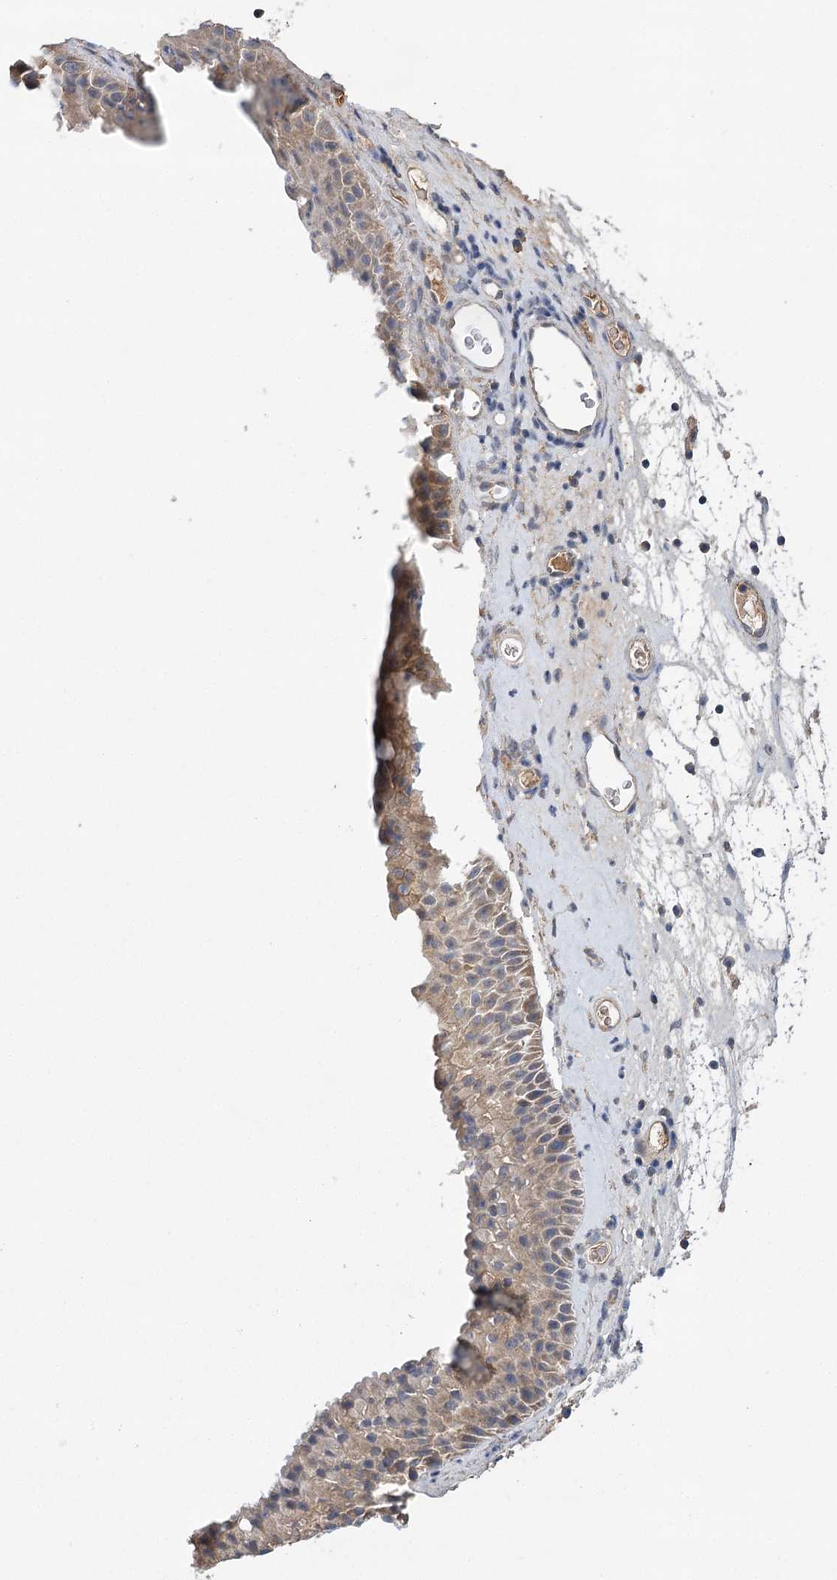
{"staining": {"intensity": "moderate", "quantity": "25%-75%", "location": "cytoplasmic/membranous"}, "tissue": "nasopharynx", "cell_type": "Respiratory epithelial cells", "image_type": "normal", "snomed": [{"axis": "morphology", "description": "Normal tissue, NOS"}, {"axis": "topography", "description": "Nasopharynx"}], "caption": "Unremarkable nasopharynx displays moderate cytoplasmic/membranous staining in about 25%-75% of respiratory epithelial cells, visualized by immunohistochemistry. The protein is stained brown, and the nuclei are stained in blue (DAB (3,3'-diaminobenzidine) IHC with brightfield microscopy, high magnification).", "gene": "LSS", "patient": {"sex": "male", "age": 64}}